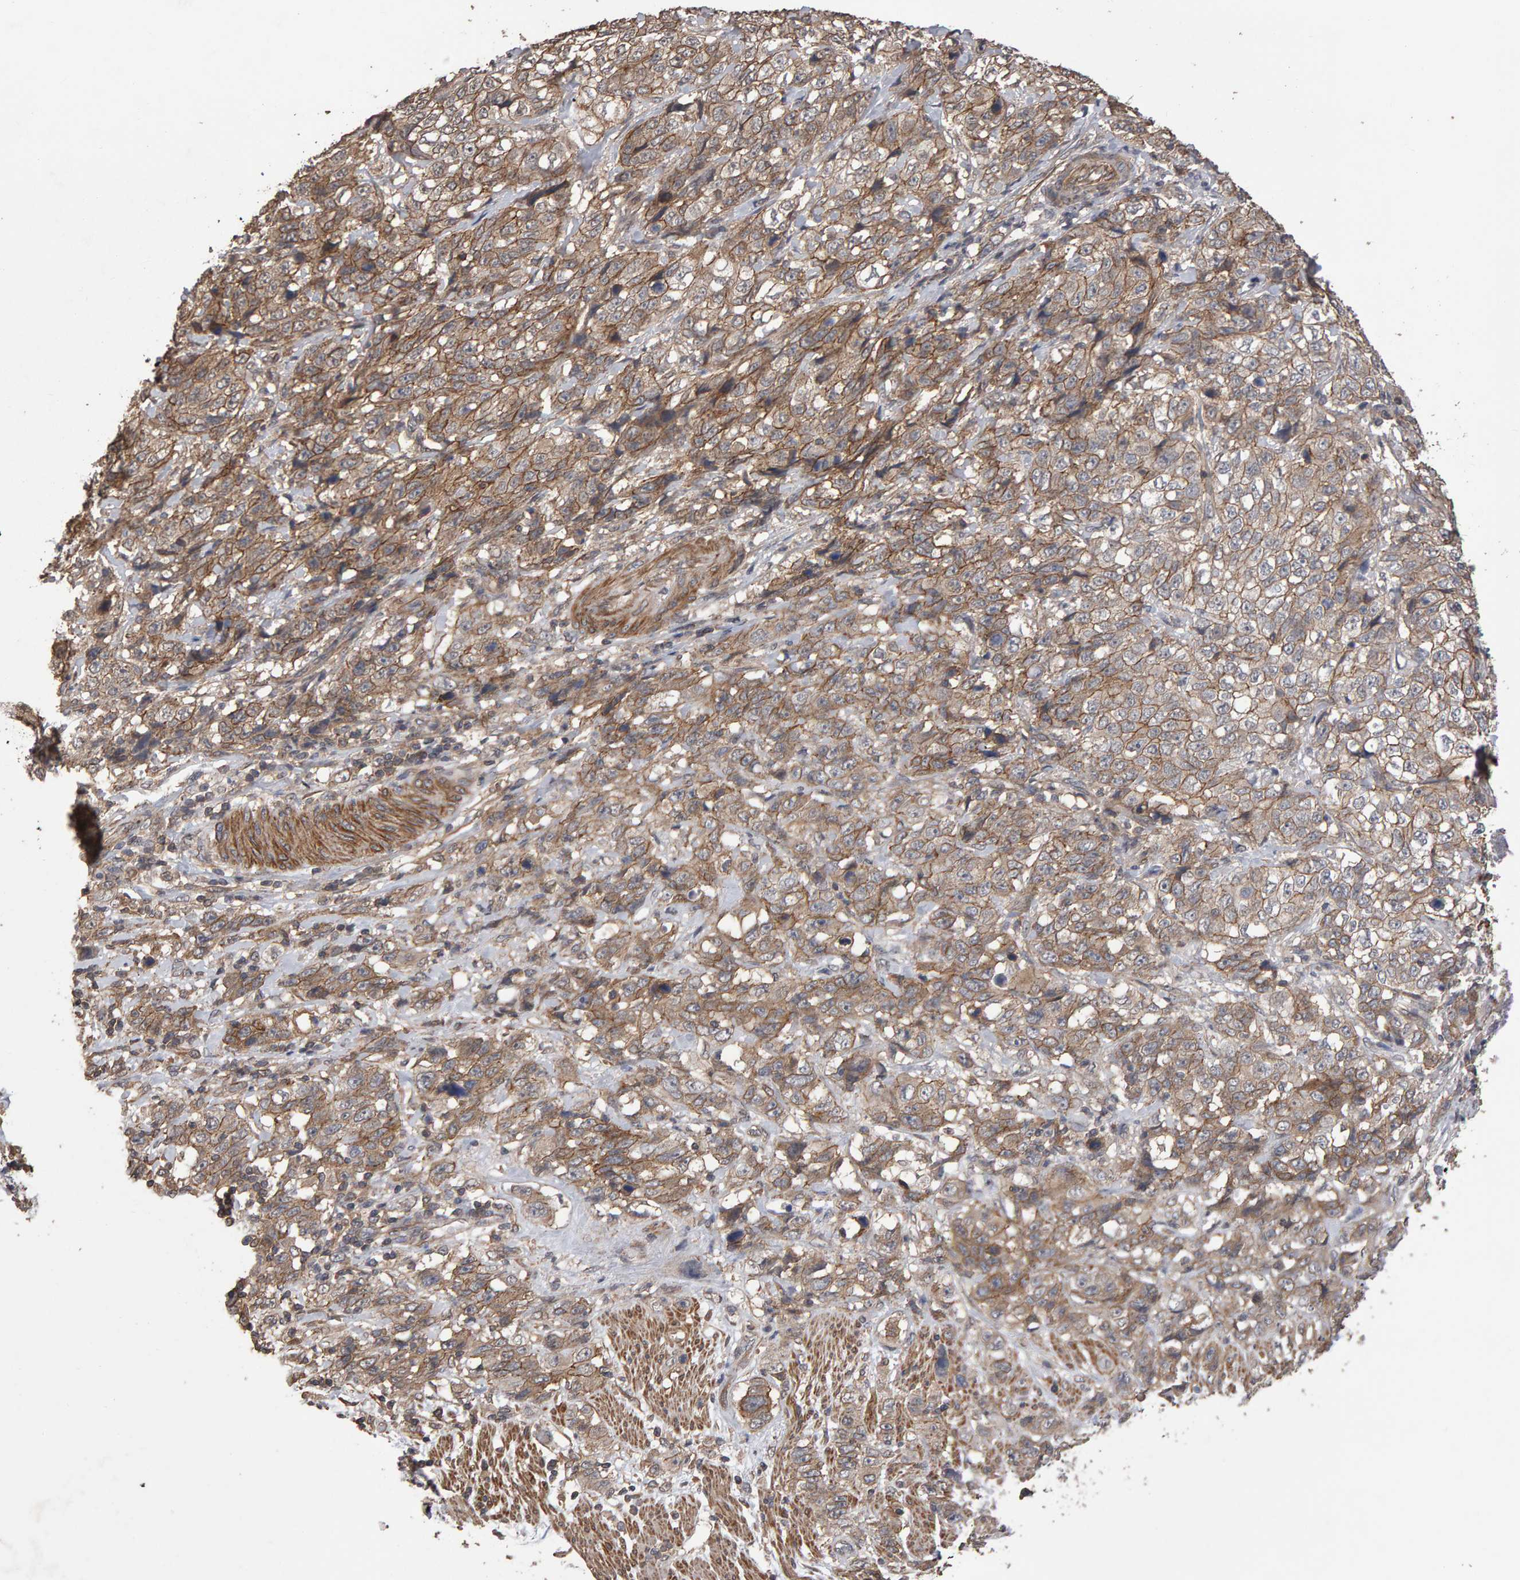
{"staining": {"intensity": "moderate", "quantity": ">75%", "location": "cytoplasmic/membranous"}, "tissue": "stomach cancer", "cell_type": "Tumor cells", "image_type": "cancer", "snomed": [{"axis": "morphology", "description": "Adenocarcinoma, NOS"}, {"axis": "topography", "description": "Stomach"}], "caption": "Stomach cancer stained for a protein (brown) shows moderate cytoplasmic/membranous positive positivity in about >75% of tumor cells.", "gene": "SCRIB", "patient": {"sex": "male", "age": 48}}